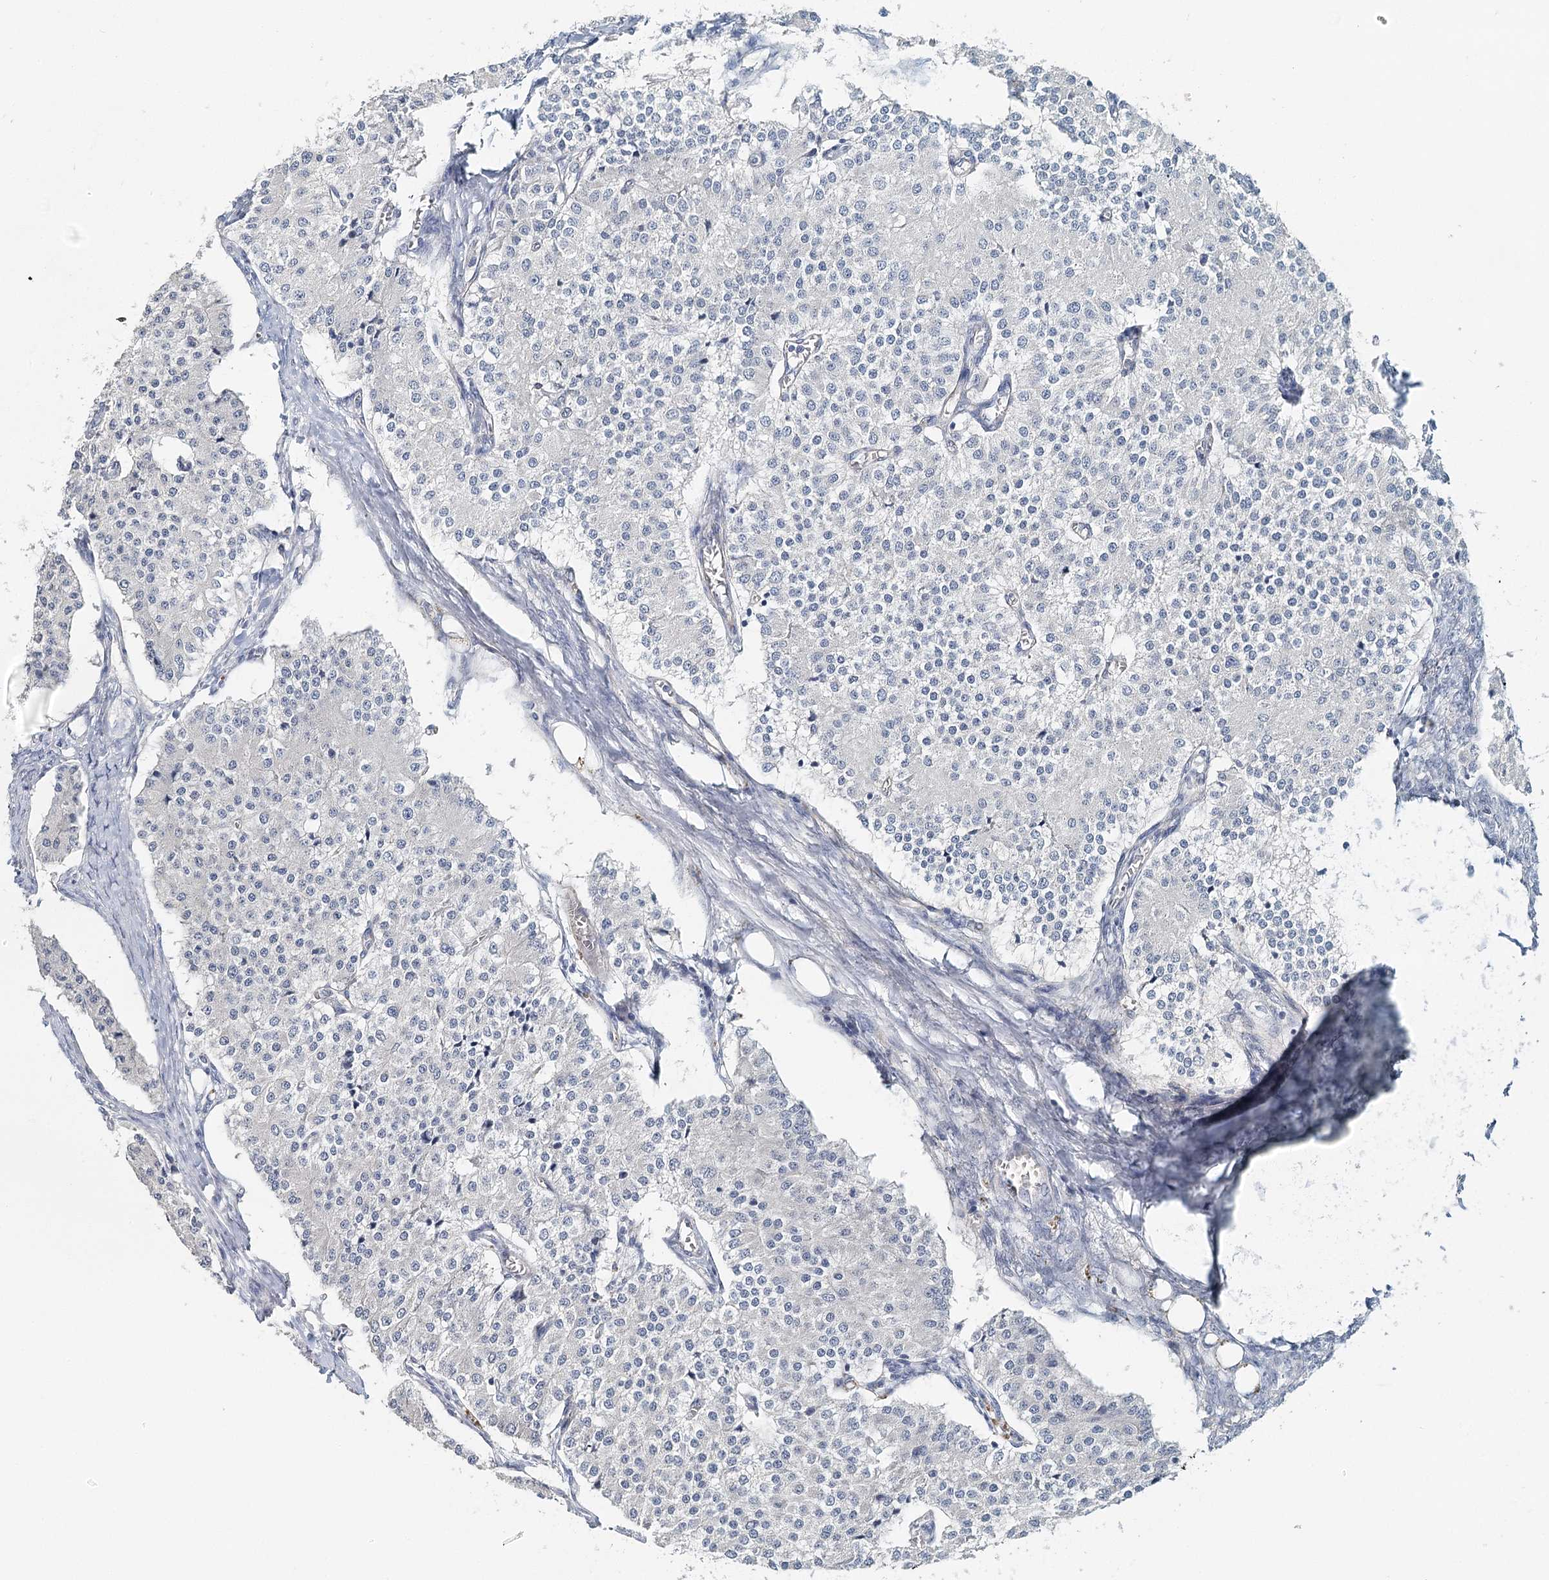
{"staining": {"intensity": "negative", "quantity": "none", "location": "none"}, "tissue": "carcinoid", "cell_type": "Tumor cells", "image_type": "cancer", "snomed": [{"axis": "morphology", "description": "Carcinoid, malignant, NOS"}, {"axis": "topography", "description": "Colon"}], "caption": "Immunohistochemistry micrograph of neoplastic tissue: human carcinoid stained with DAB (3,3'-diaminobenzidine) reveals no significant protein positivity in tumor cells.", "gene": "SYNPO", "patient": {"sex": "female", "age": 52}}